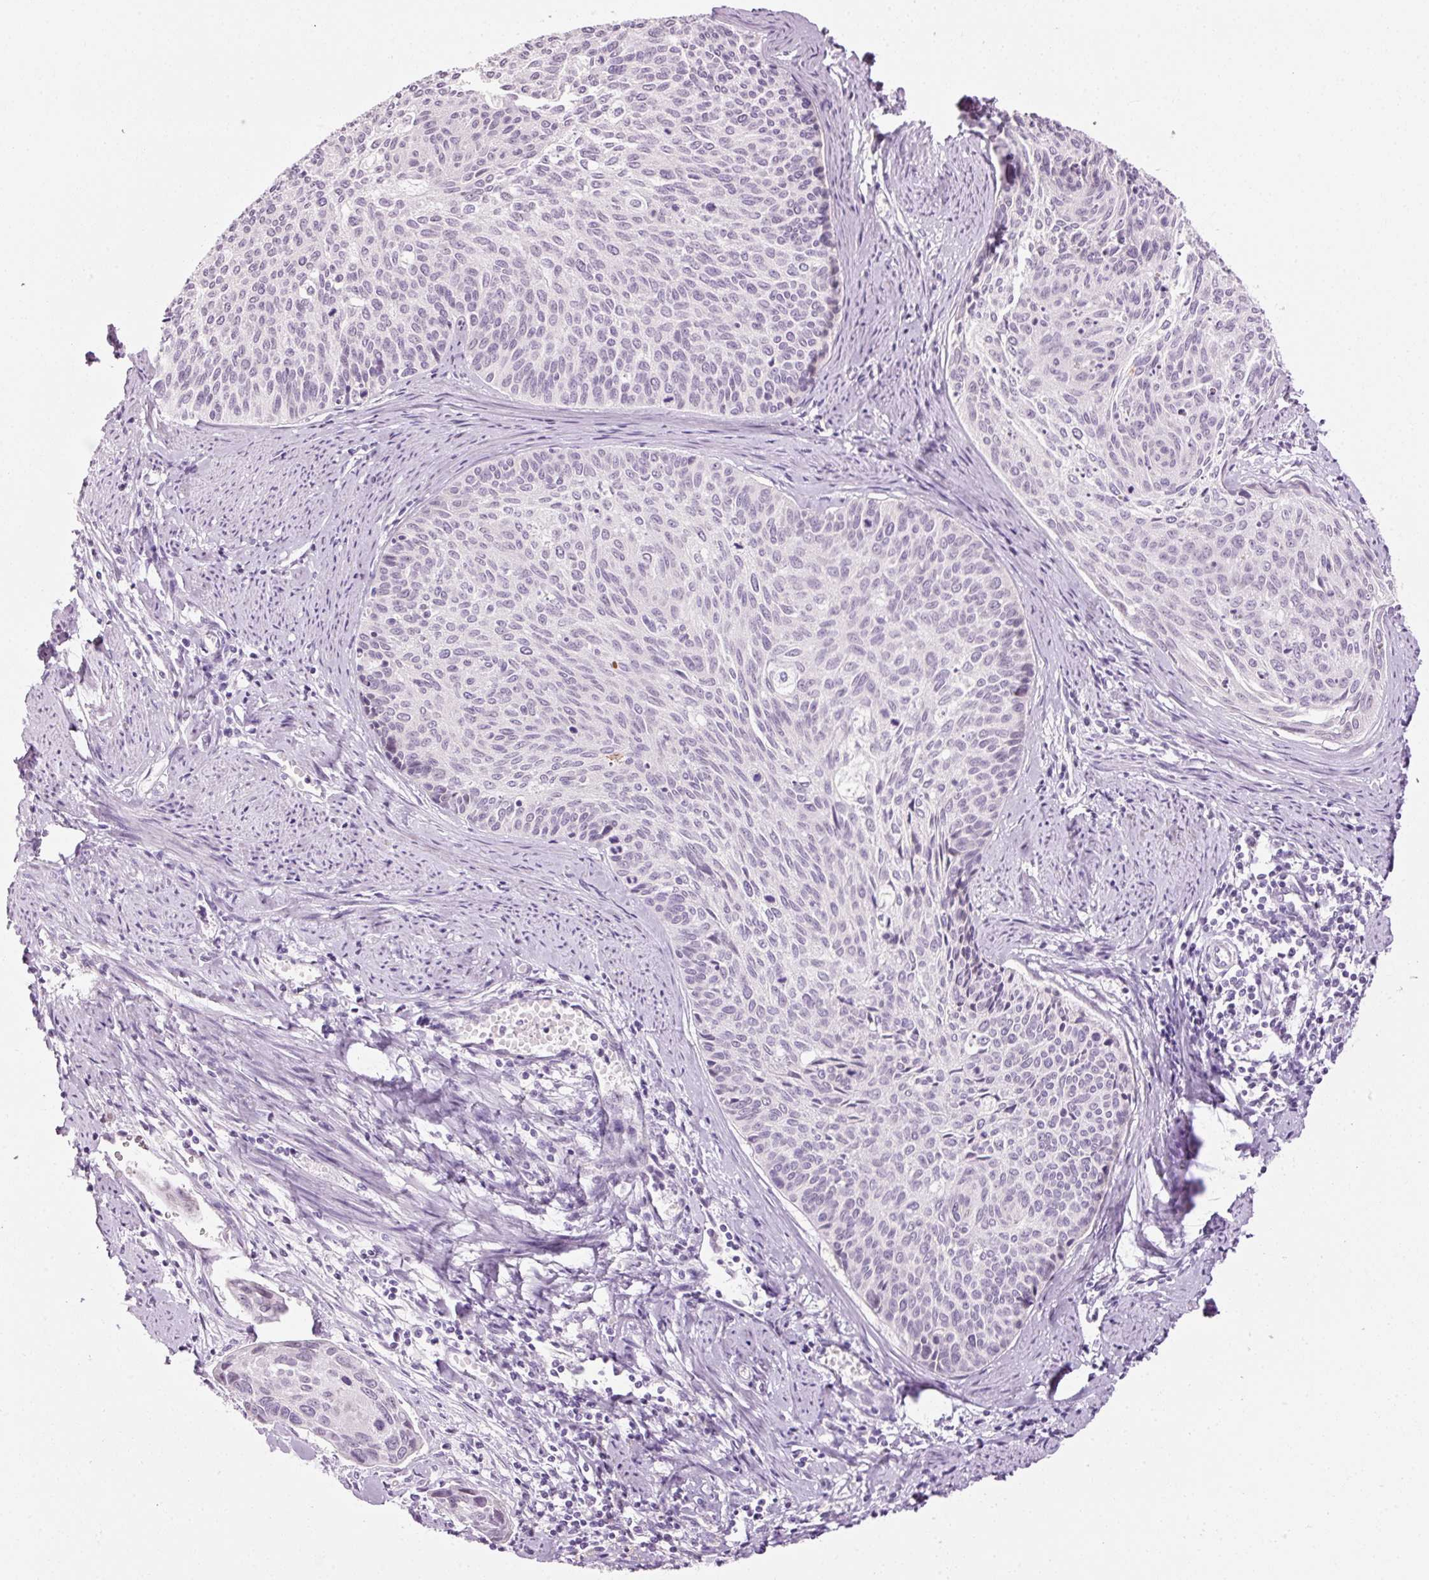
{"staining": {"intensity": "negative", "quantity": "none", "location": "none"}, "tissue": "cervical cancer", "cell_type": "Tumor cells", "image_type": "cancer", "snomed": [{"axis": "morphology", "description": "Squamous cell carcinoma, NOS"}, {"axis": "topography", "description": "Cervix"}], "caption": "Immunohistochemistry (IHC) of cervical cancer (squamous cell carcinoma) shows no expression in tumor cells.", "gene": "ANKRD20A1", "patient": {"sex": "female", "age": 55}}